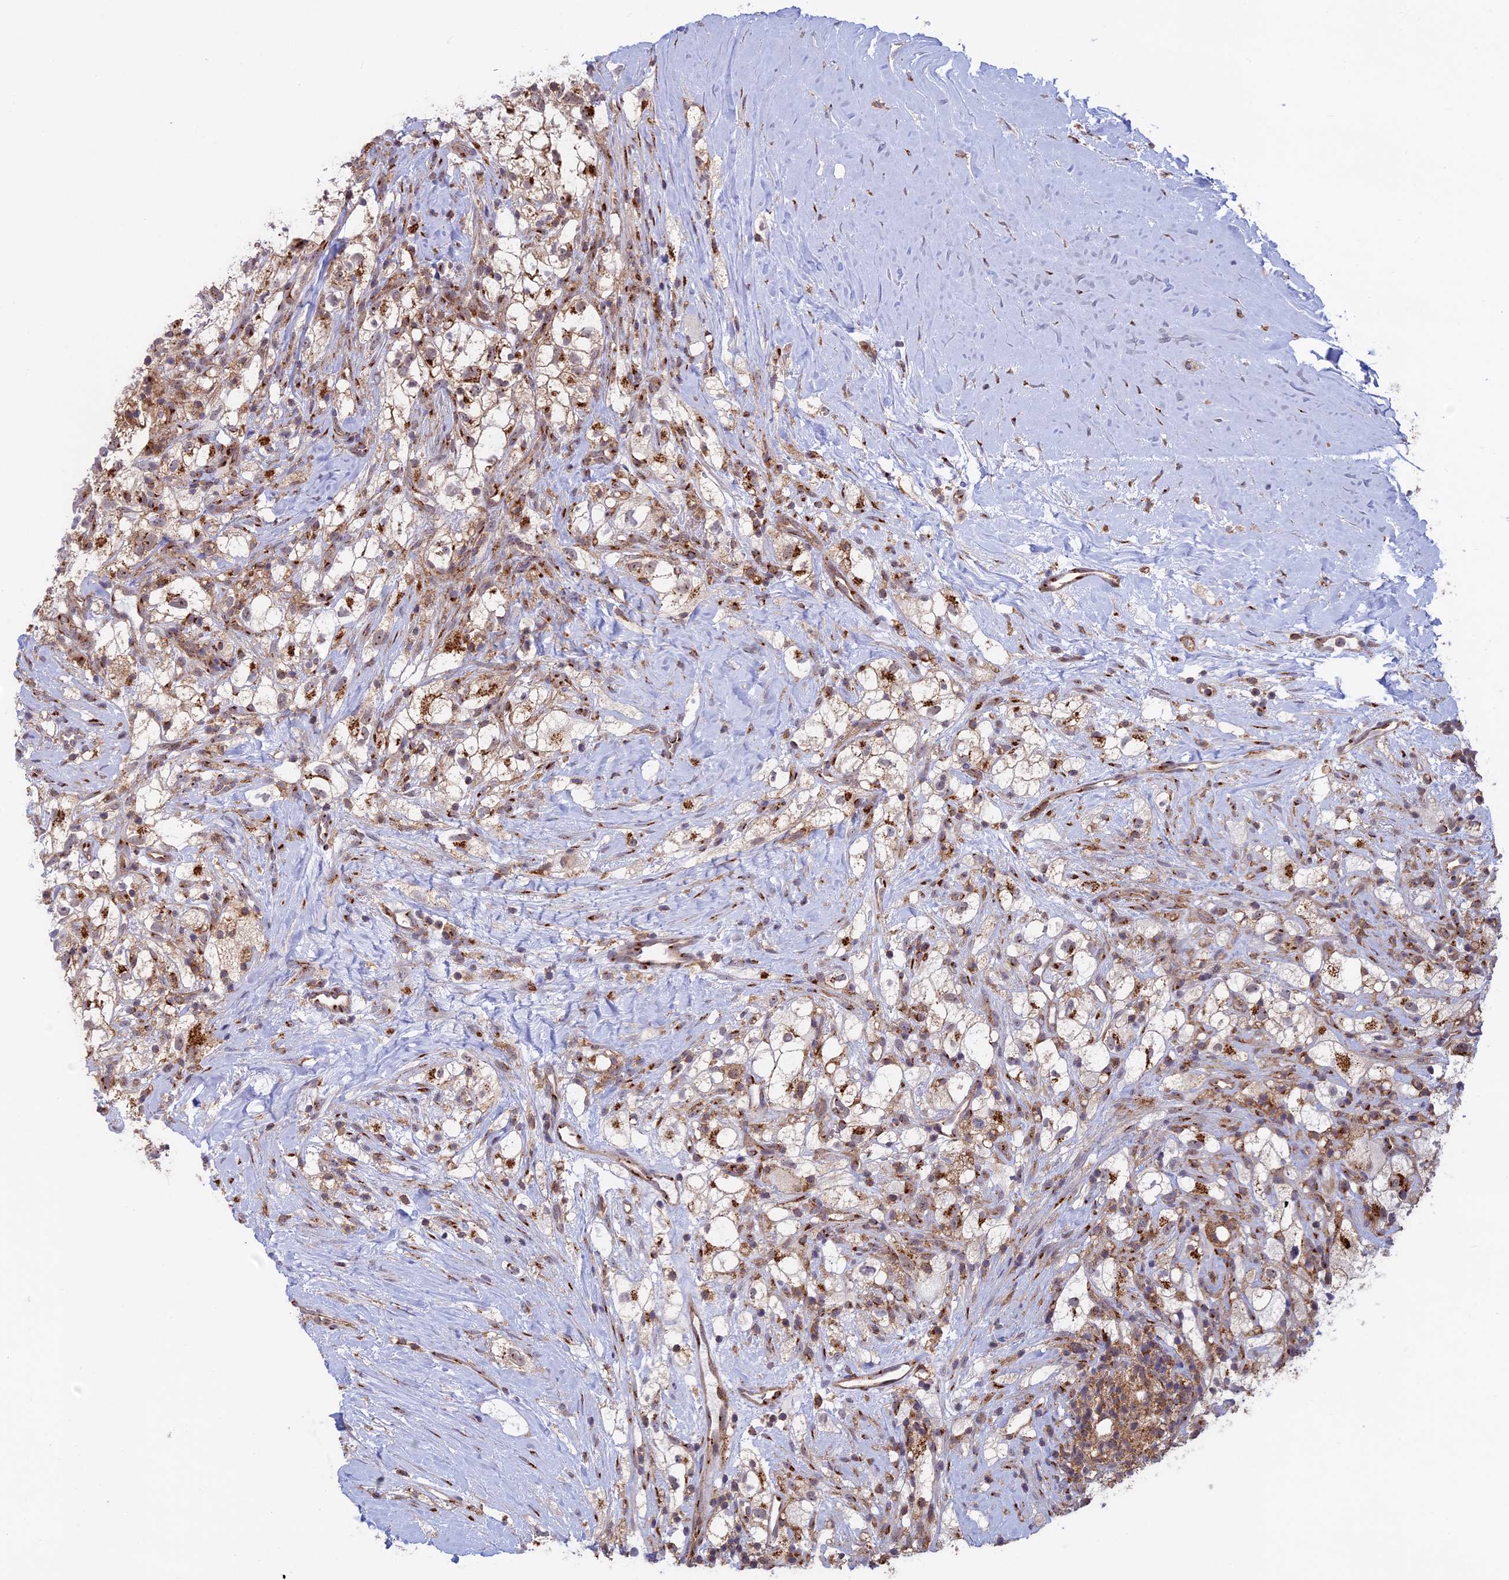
{"staining": {"intensity": "moderate", "quantity": "25%-75%", "location": "cytoplasmic/membranous"}, "tissue": "renal cancer", "cell_type": "Tumor cells", "image_type": "cancer", "snomed": [{"axis": "morphology", "description": "Adenocarcinoma, NOS"}, {"axis": "topography", "description": "Kidney"}], "caption": "Brown immunohistochemical staining in adenocarcinoma (renal) shows moderate cytoplasmic/membranous expression in approximately 25%-75% of tumor cells.", "gene": "CLINT1", "patient": {"sex": "male", "age": 59}}